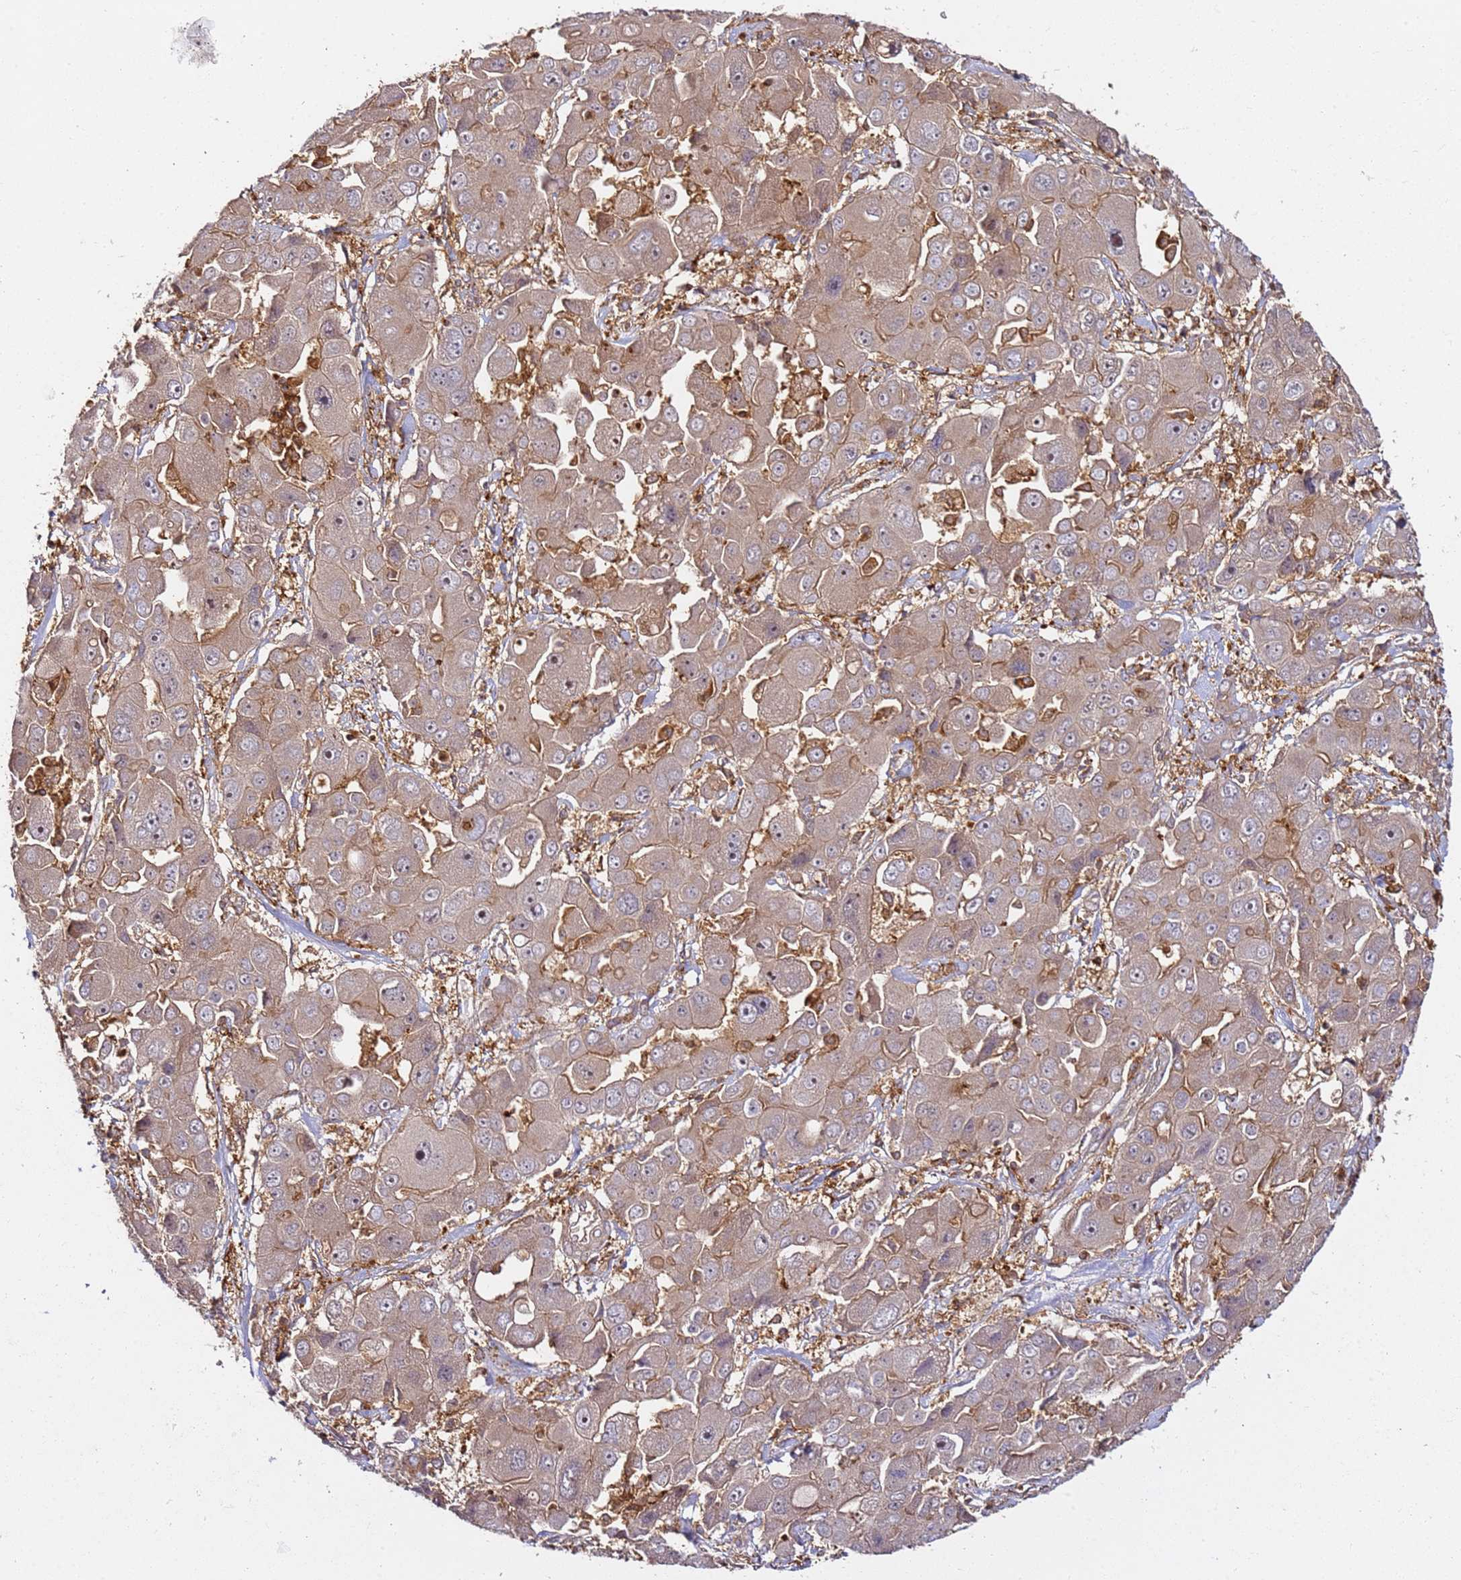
{"staining": {"intensity": "weak", "quantity": ">75%", "location": "cytoplasmic/membranous,nuclear"}, "tissue": "liver cancer", "cell_type": "Tumor cells", "image_type": "cancer", "snomed": [{"axis": "morphology", "description": "Cholangiocarcinoma"}, {"axis": "topography", "description": "Liver"}], "caption": "A brown stain labels weak cytoplasmic/membranous and nuclear expression of a protein in human liver cancer (cholangiocarcinoma) tumor cells. Nuclei are stained in blue.", "gene": "PRMT7", "patient": {"sex": "male", "age": 67}}